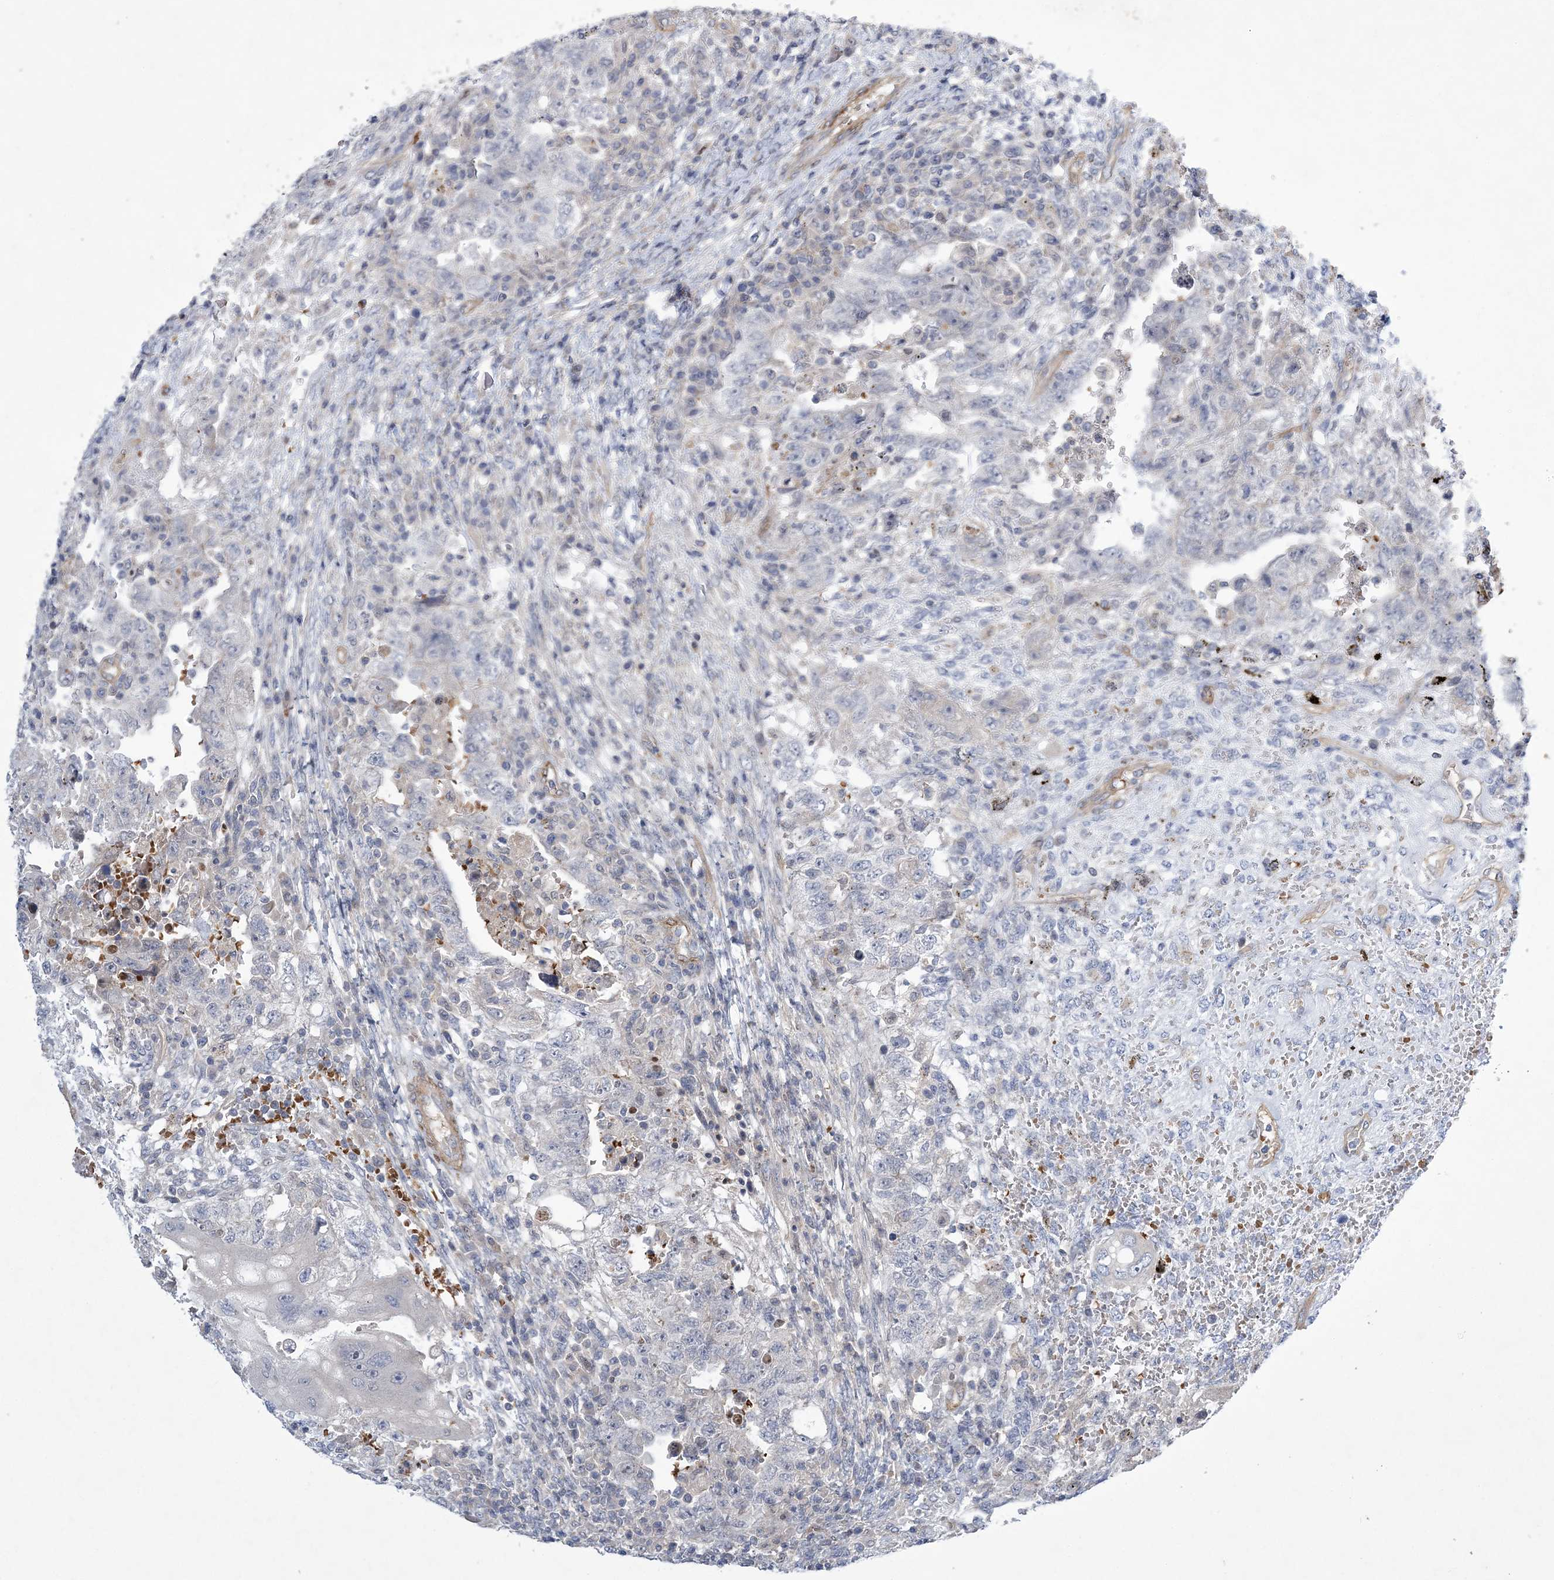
{"staining": {"intensity": "negative", "quantity": "none", "location": "none"}, "tissue": "testis cancer", "cell_type": "Tumor cells", "image_type": "cancer", "snomed": [{"axis": "morphology", "description": "Carcinoma, Embryonal, NOS"}, {"axis": "topography", "description": "Testis"}], "caption": "DAB immunohistochemical staining of testis cancer (embryonal carcinoma) displays no significant staining in tumor cells.", "gene": "CALN1", "patient": {"sex": "male", "age": 26}}